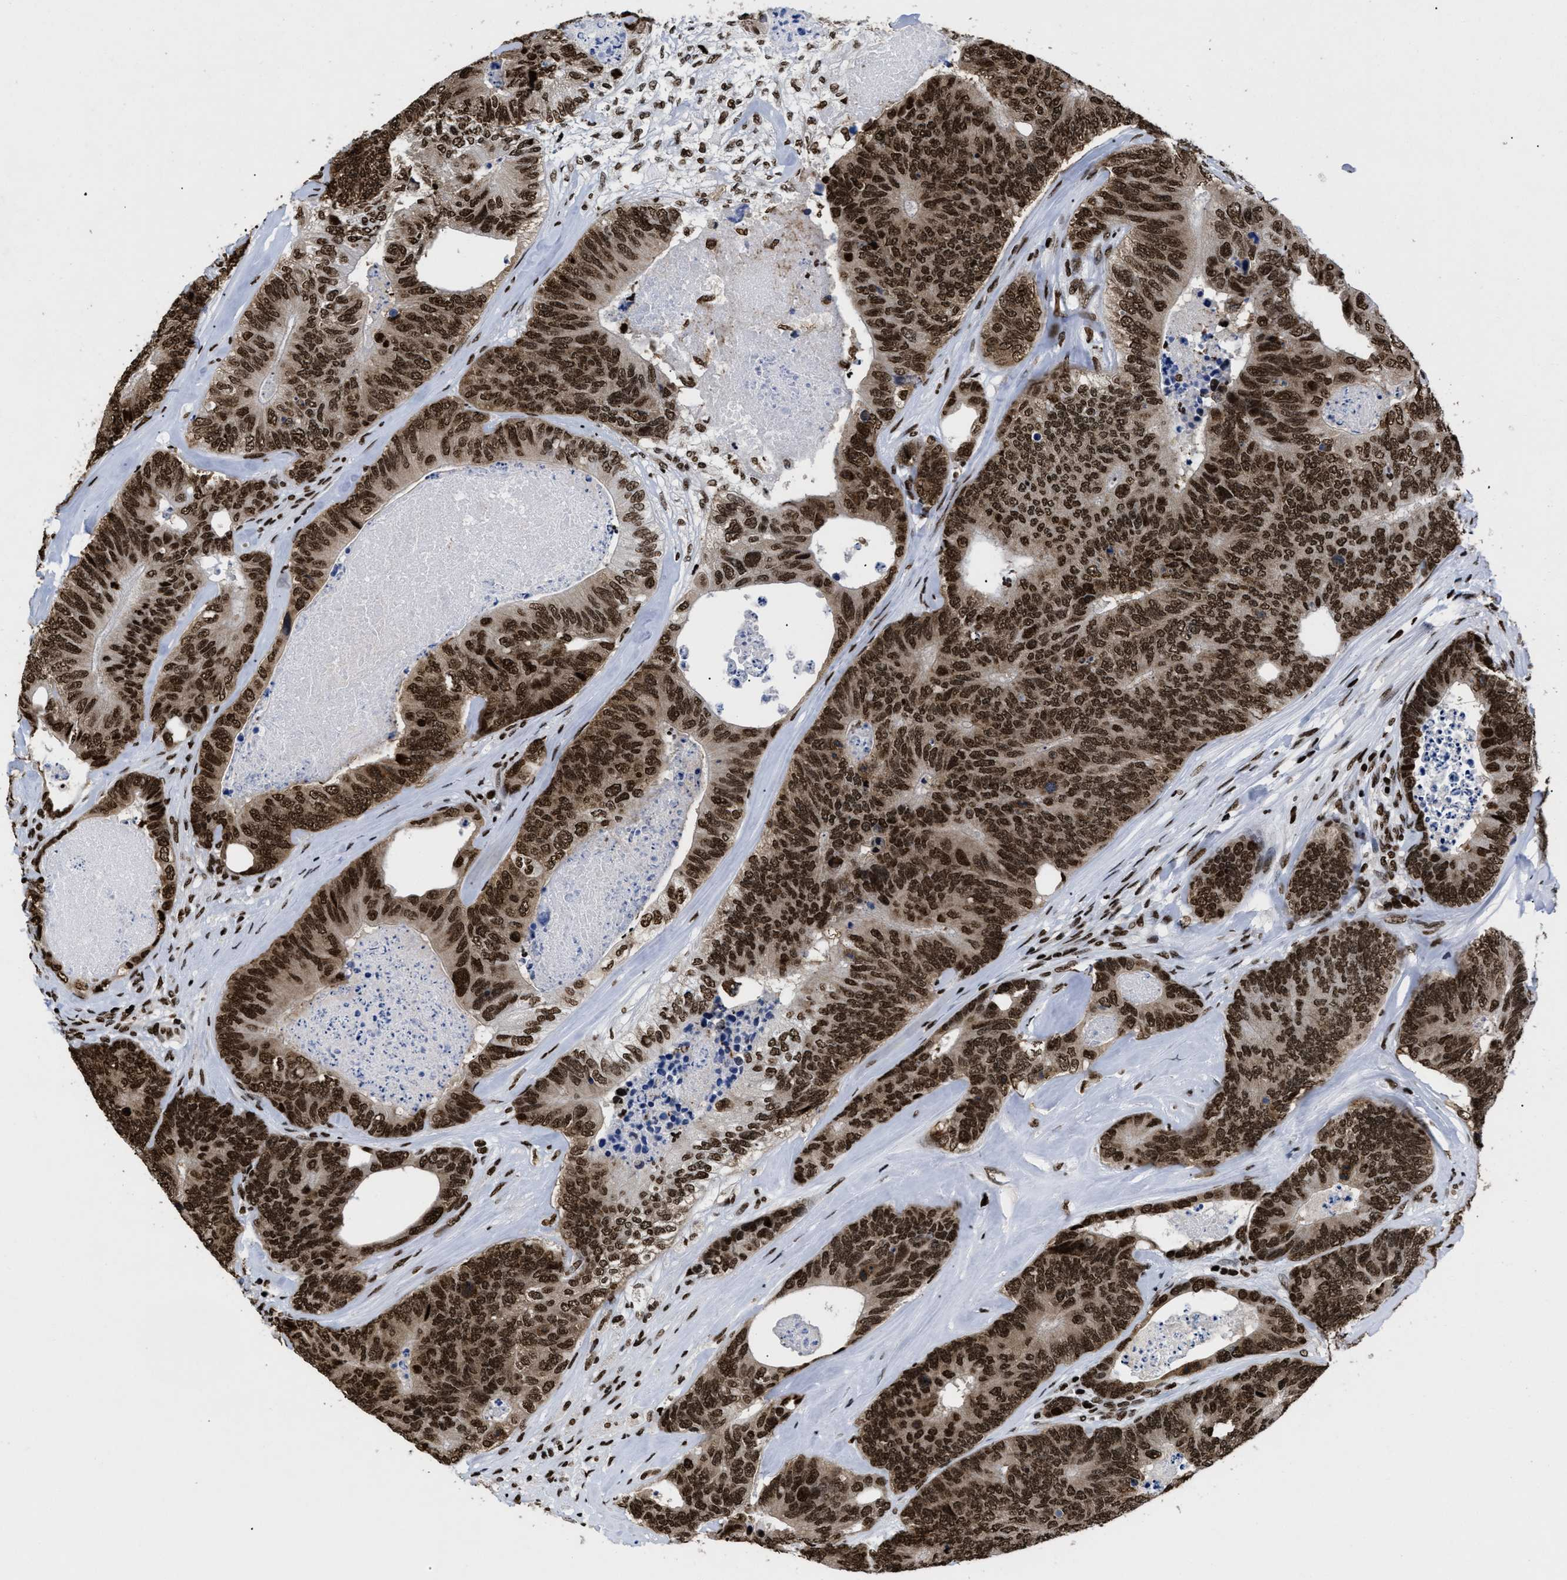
{"staining": {"intensity": "strong", "quantity": ">75%", "location": "nuclear"}, "tissue": "colorectal cancer", "cell_type": "Tumor cells", "image_type": "cancer", "snomed": [{"axis": "morphology", "description": "Adenocarcinoma, NOS"}, {"axis": "topography", "description": "Colon"}], "caption": "This photomicrograph demonstrates adenocarcinoma (colorectal) stained with immunohistochemistry (IHC) to label a protein in brown. The nuclear of tumor cells show strong positivity for the protein. Nuclei are counter-stained blue.", "gene": "CALHM3", "patient": {"sex": "female", "age": 67}}